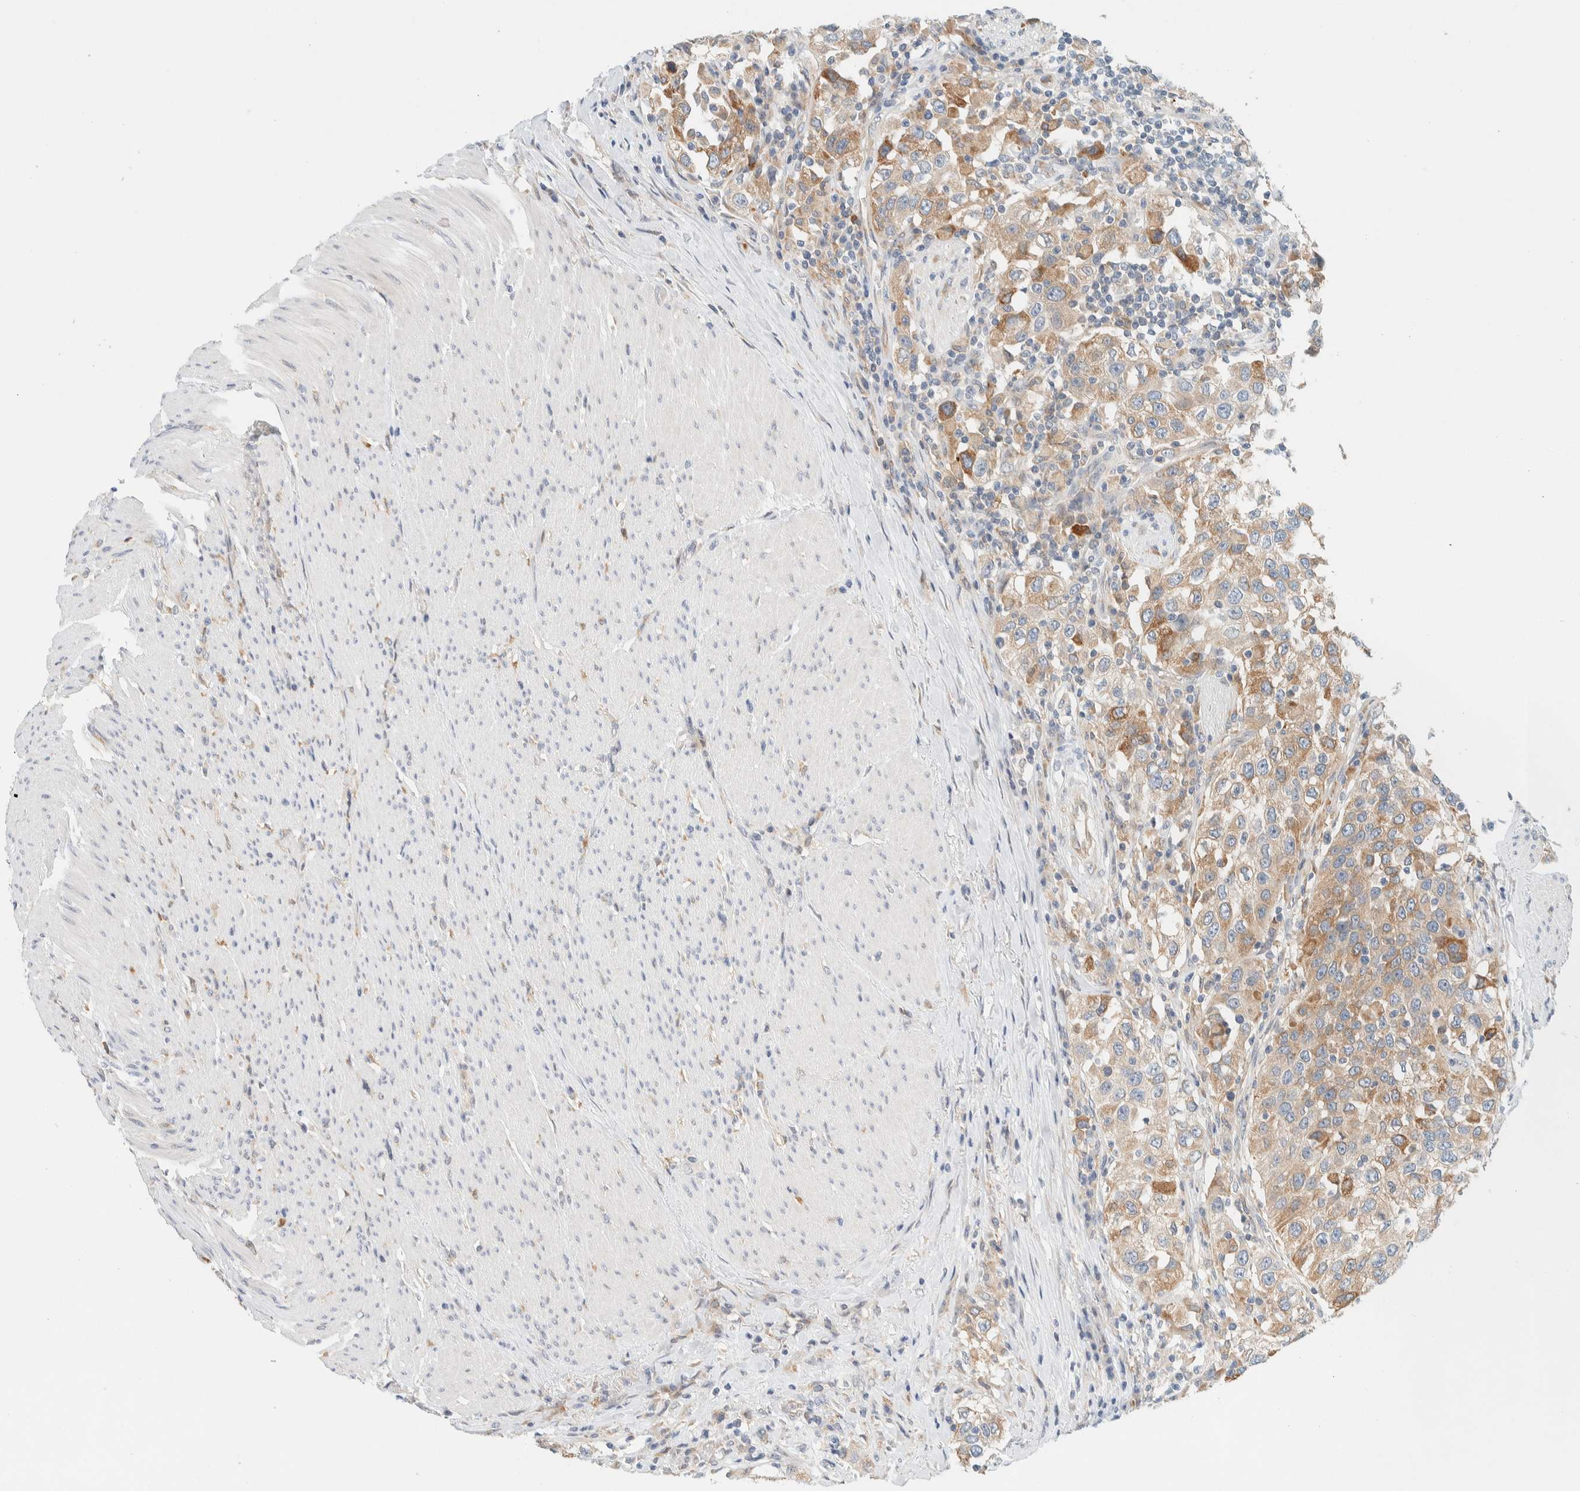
{"staining": {"intensity": "moderate", "quantity": ">75%", "location": "cytoplasmic/membranous"}, "tissue": "urothelial cancer", "cell_type": "Tumor cells", "image_type": "cancer", "snomed": [{"axis": "morphology", "description": "Urothelial carcinoma, High grade"}, {"axis": "topography", "description": "Urinary bladder"}], "caption": "Moderate cytoplasmic/membranous protein expression is appreciated in approximately >75% of tumor cells in urothelial carcinoma (high-grade).", "gene": "SUMF2", "patient": {"sex": "female", "age": 80}}